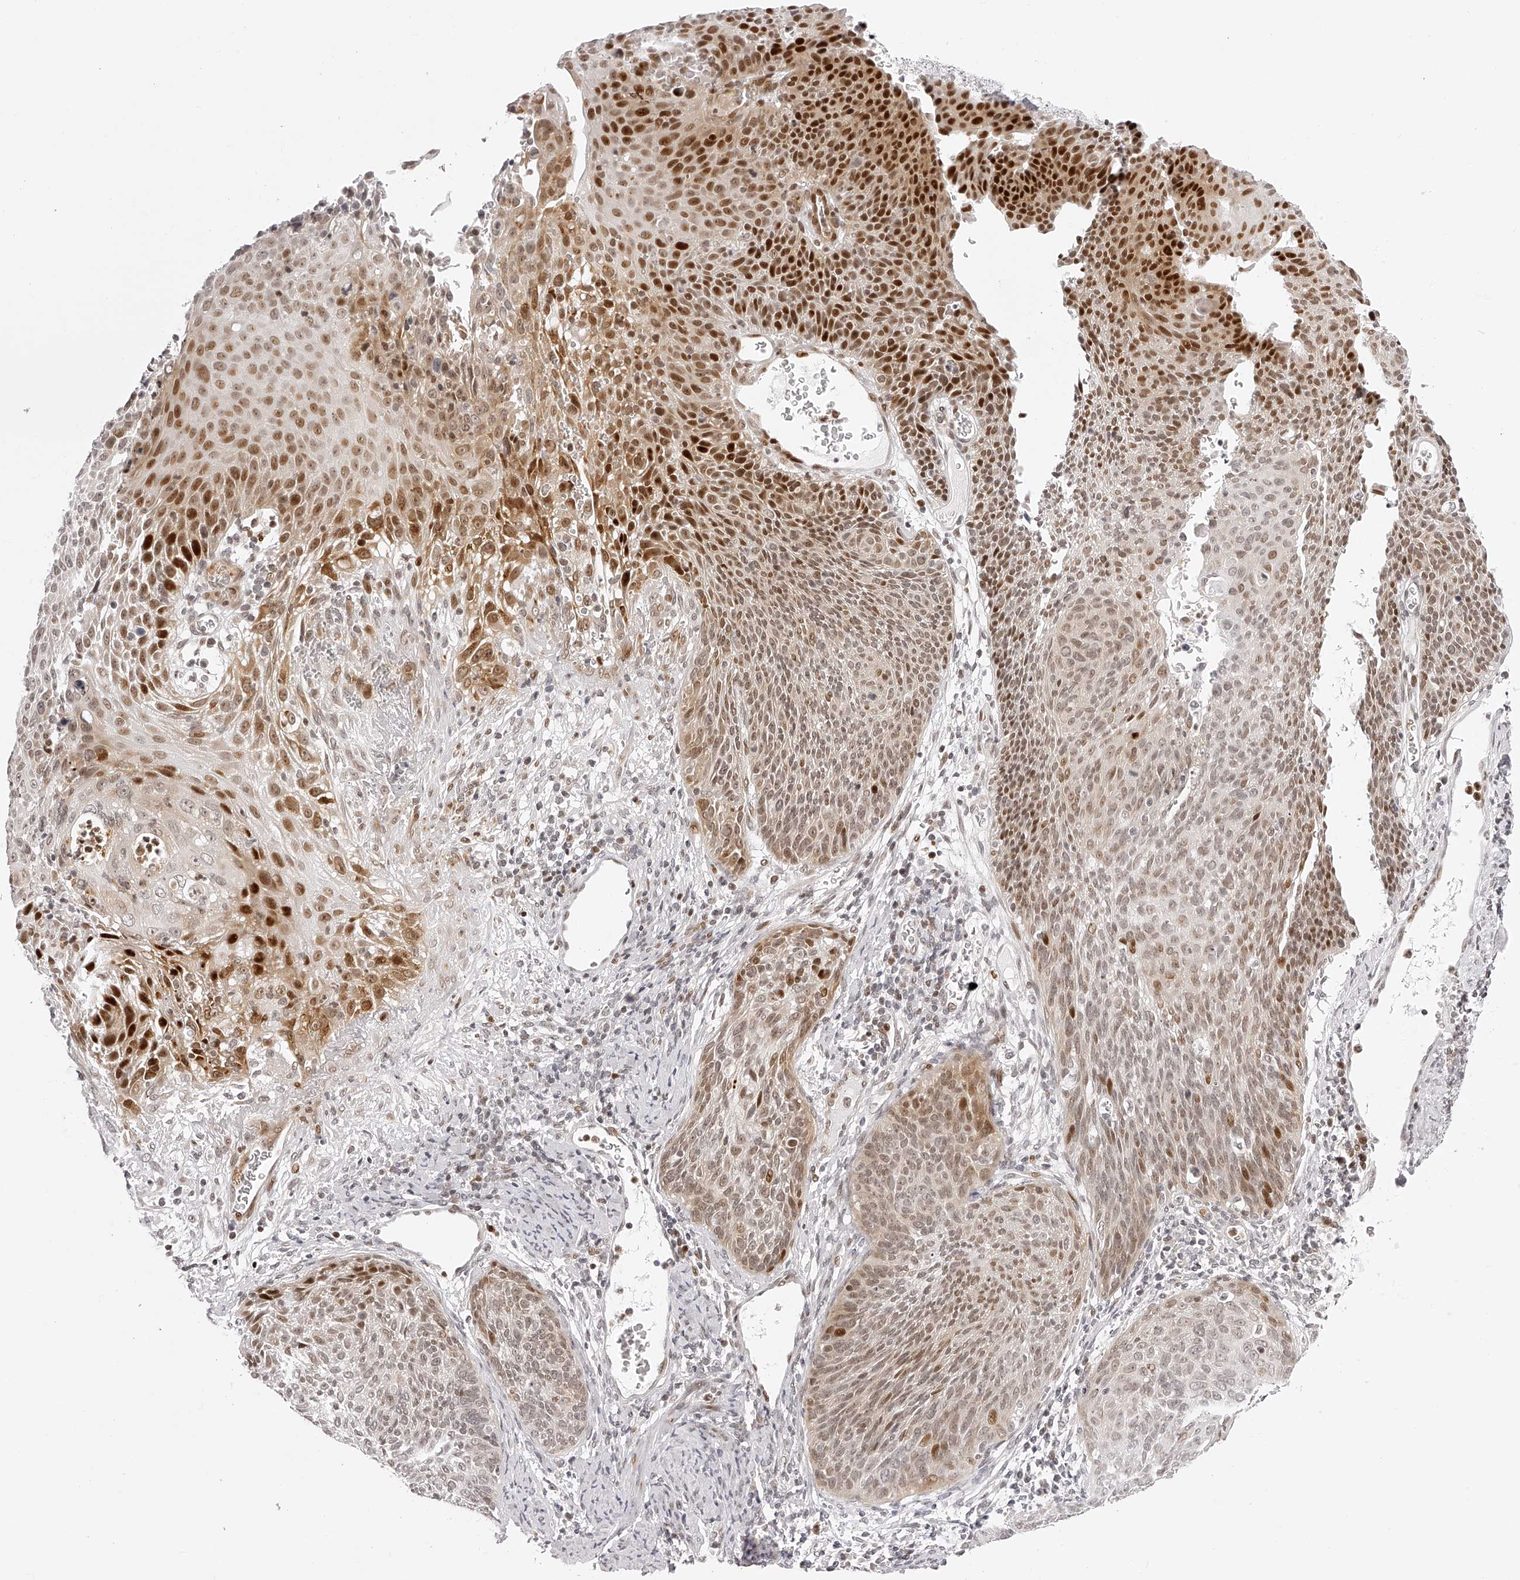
{"staining": {"intensity": "strong", "quantity": "25%-75%", "location": "nuclear"}, "tissue": "cervical cancer", "cell_type": "Tumor cells", "image_type": "cancer", "snomed": [{"axis": "morphology", "description": "Squamous cell carcinoma, NOS"}, {"axis": "topography", "description": "Cervix"}], "caption": "Immunohistochemistry (DAB (3,3'-diaminobenzidine)) staining of human squamous cell carcinoma (cervical) displays strong nuclear protein staining in approximately 25%-75% of tumor cells.", "gene": "PLEKHG1", "patient": {"sex": "female", "age": 55}}